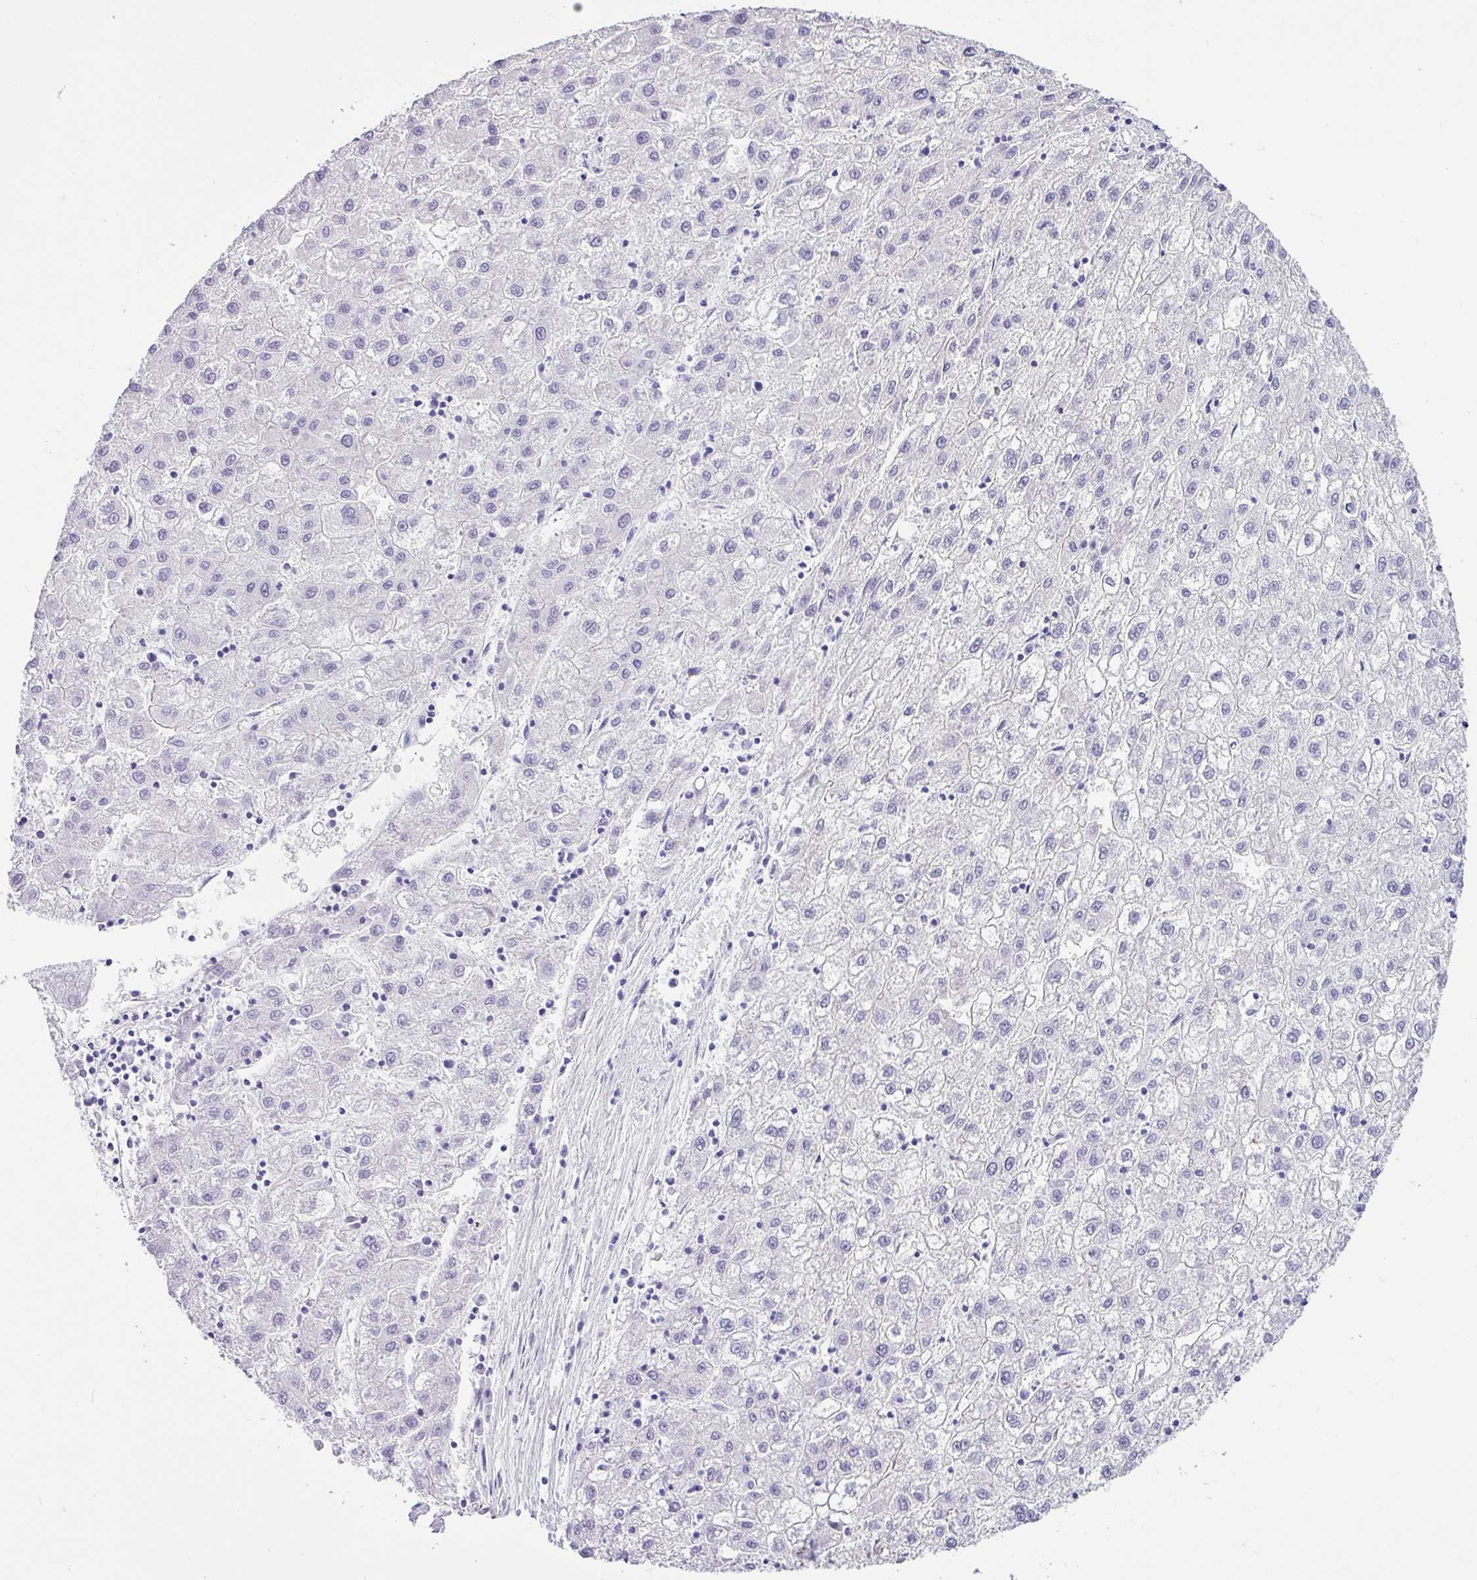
{"staining": {"intensity": "negative", "quantity": "none", "location": "none"}, "tissue": "liver cancer", "cell_type": "Tumor cells", "image_type": "cancer", "snomed": [{"axis": "morphology", "description": "Carcinoma, Hepatocellular, NOS"}, {"axis": "topography", "description": "Liver"}], "caption": "IHC image of neoplastic tissue: liver cancer stained with DAB (3,3'-diaminobenzidine) shows no significant protein expression in tumor cells.", "gene": "ZG16", "patient": {"sex": "male", "age": 72}}